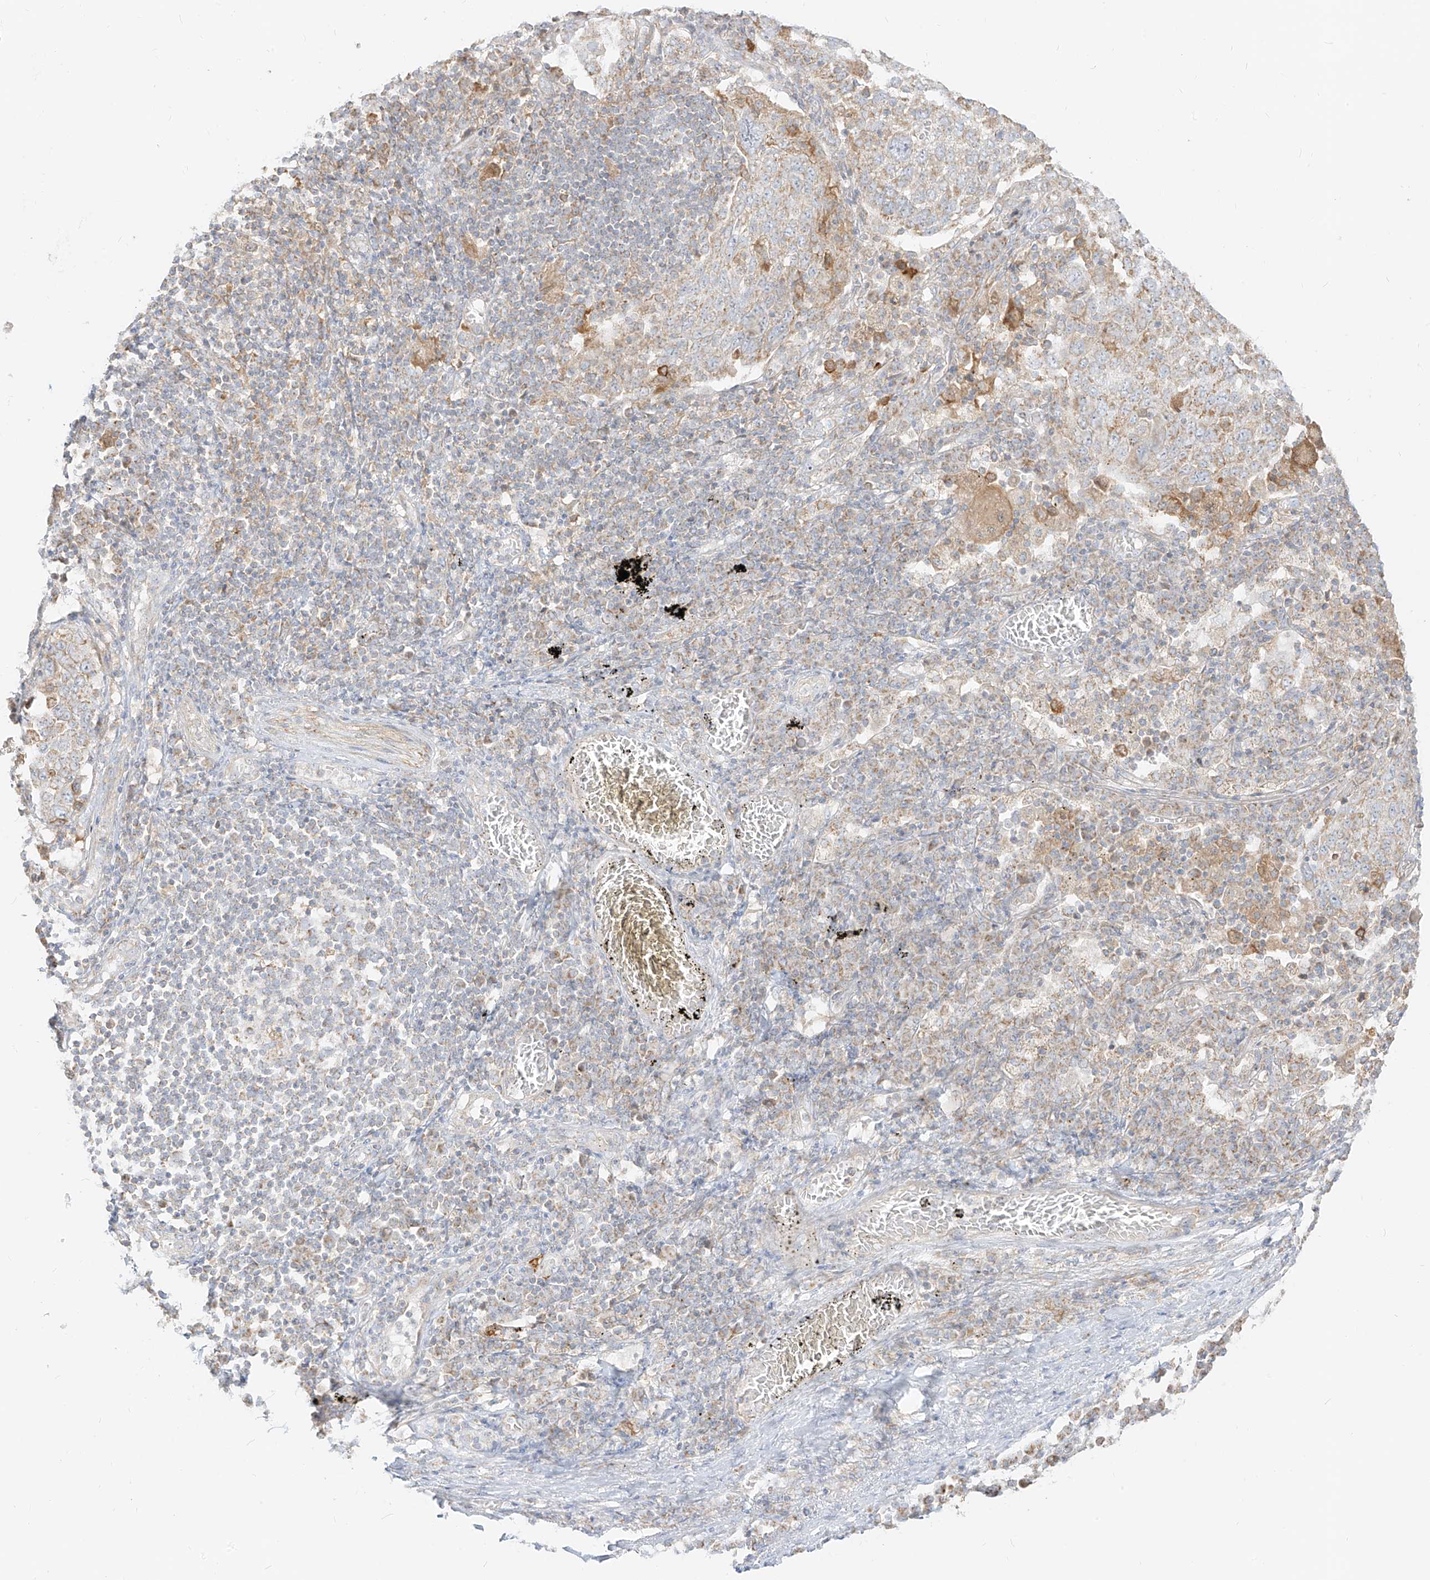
{"staining": {"intensity": "weak", "quantity": "25%-75%", "location": "cytoplasmic/membranous"}, "tissue": "lung cancer", "cell_type": "Tumor cells", "image_type": "cancer", "snomed": [{"axis": "morphology", "description": "Squamous cell carcinoma, NOS"}, {"axis": "topography", "description": "Lung"}], "caption": "An immunohistochemistry (IHC) image of tumor tissue is shown. Protein staining in brown highlights weak cytoplasmic/membranous positivity in squamous cell carcinoma (lung) within tumor cells.", "gene": "ZIM3", "patient": {"sex": "male", "age": 65}}